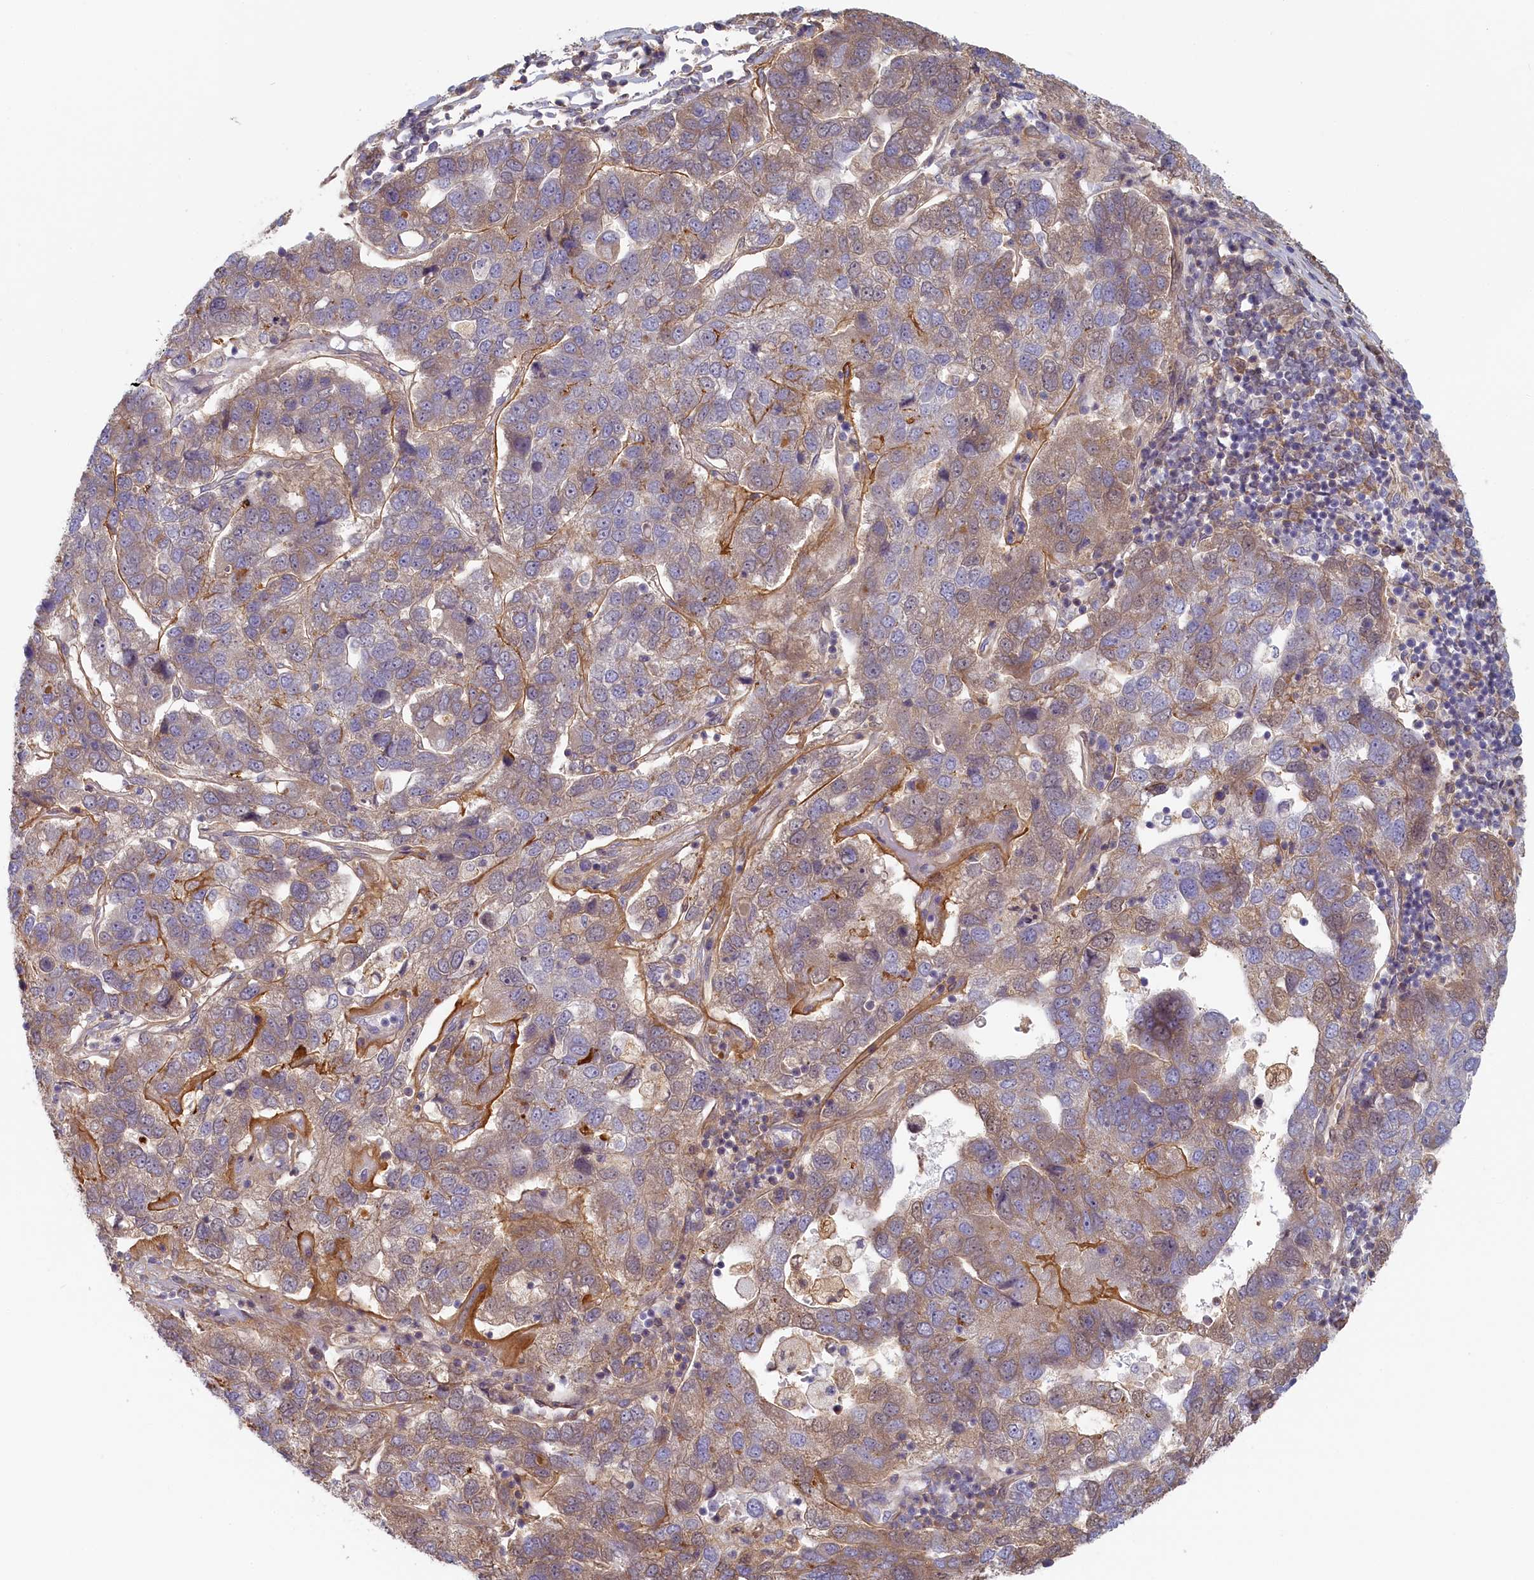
{"staining": {"intensity": "weak", "quantity": "25%-75%", "location": "cytoplasmic/membranous"}, "tissue": "pancreatic cancer", "cell_type": "Tumor cells", "image_type": "cancer", "snomed": [{"axis": "morphology", "description": "Adenocarcinoma, NOS"}, {"axis": "topography", "description": "Pancreas"}], "caption": "Protein staining of pancreatic cancer tissue displays weak cytoplasmic/membranous staining in approximately 25%-75% of tumor cells.", "gene": "STX16", "patient": {"sex": "female", "age": 61}}